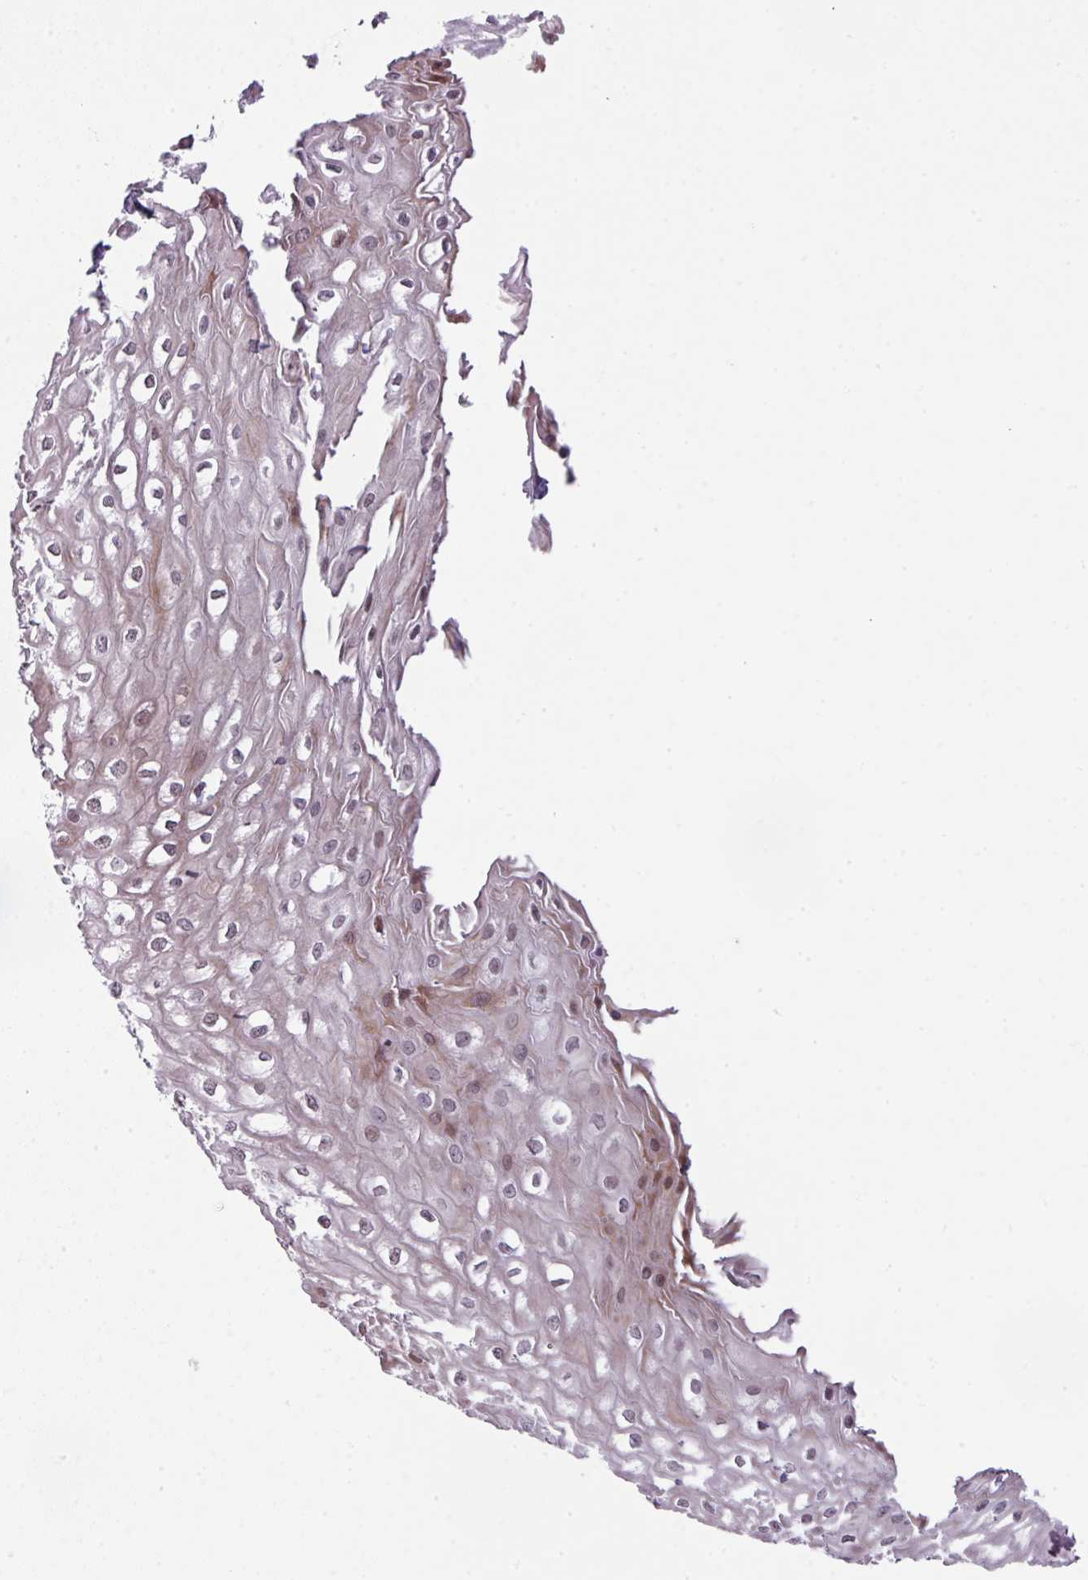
{"staining": {"intensity": "weak", "quantity": "25%-75%", "location": "cytoplasmic/membranous,nuclear"}, "tissue": "esophagus", "cell_type": "Squamous epithelial cells", "image_type": "normal", "snomed": [{"axis": "morphology", "description": "Normal tissue, NOS"}, {"axis": "topography", "description": "Esophagus"}], "caption": "Protein staining demonstrates weak cytoplasmic/membranous,nuclear staining in about 25%-75% of squamous epithelial cells in benign esophagus.", "gene": "ZFP3", "patient": {"sex": "male", "age": 67}}